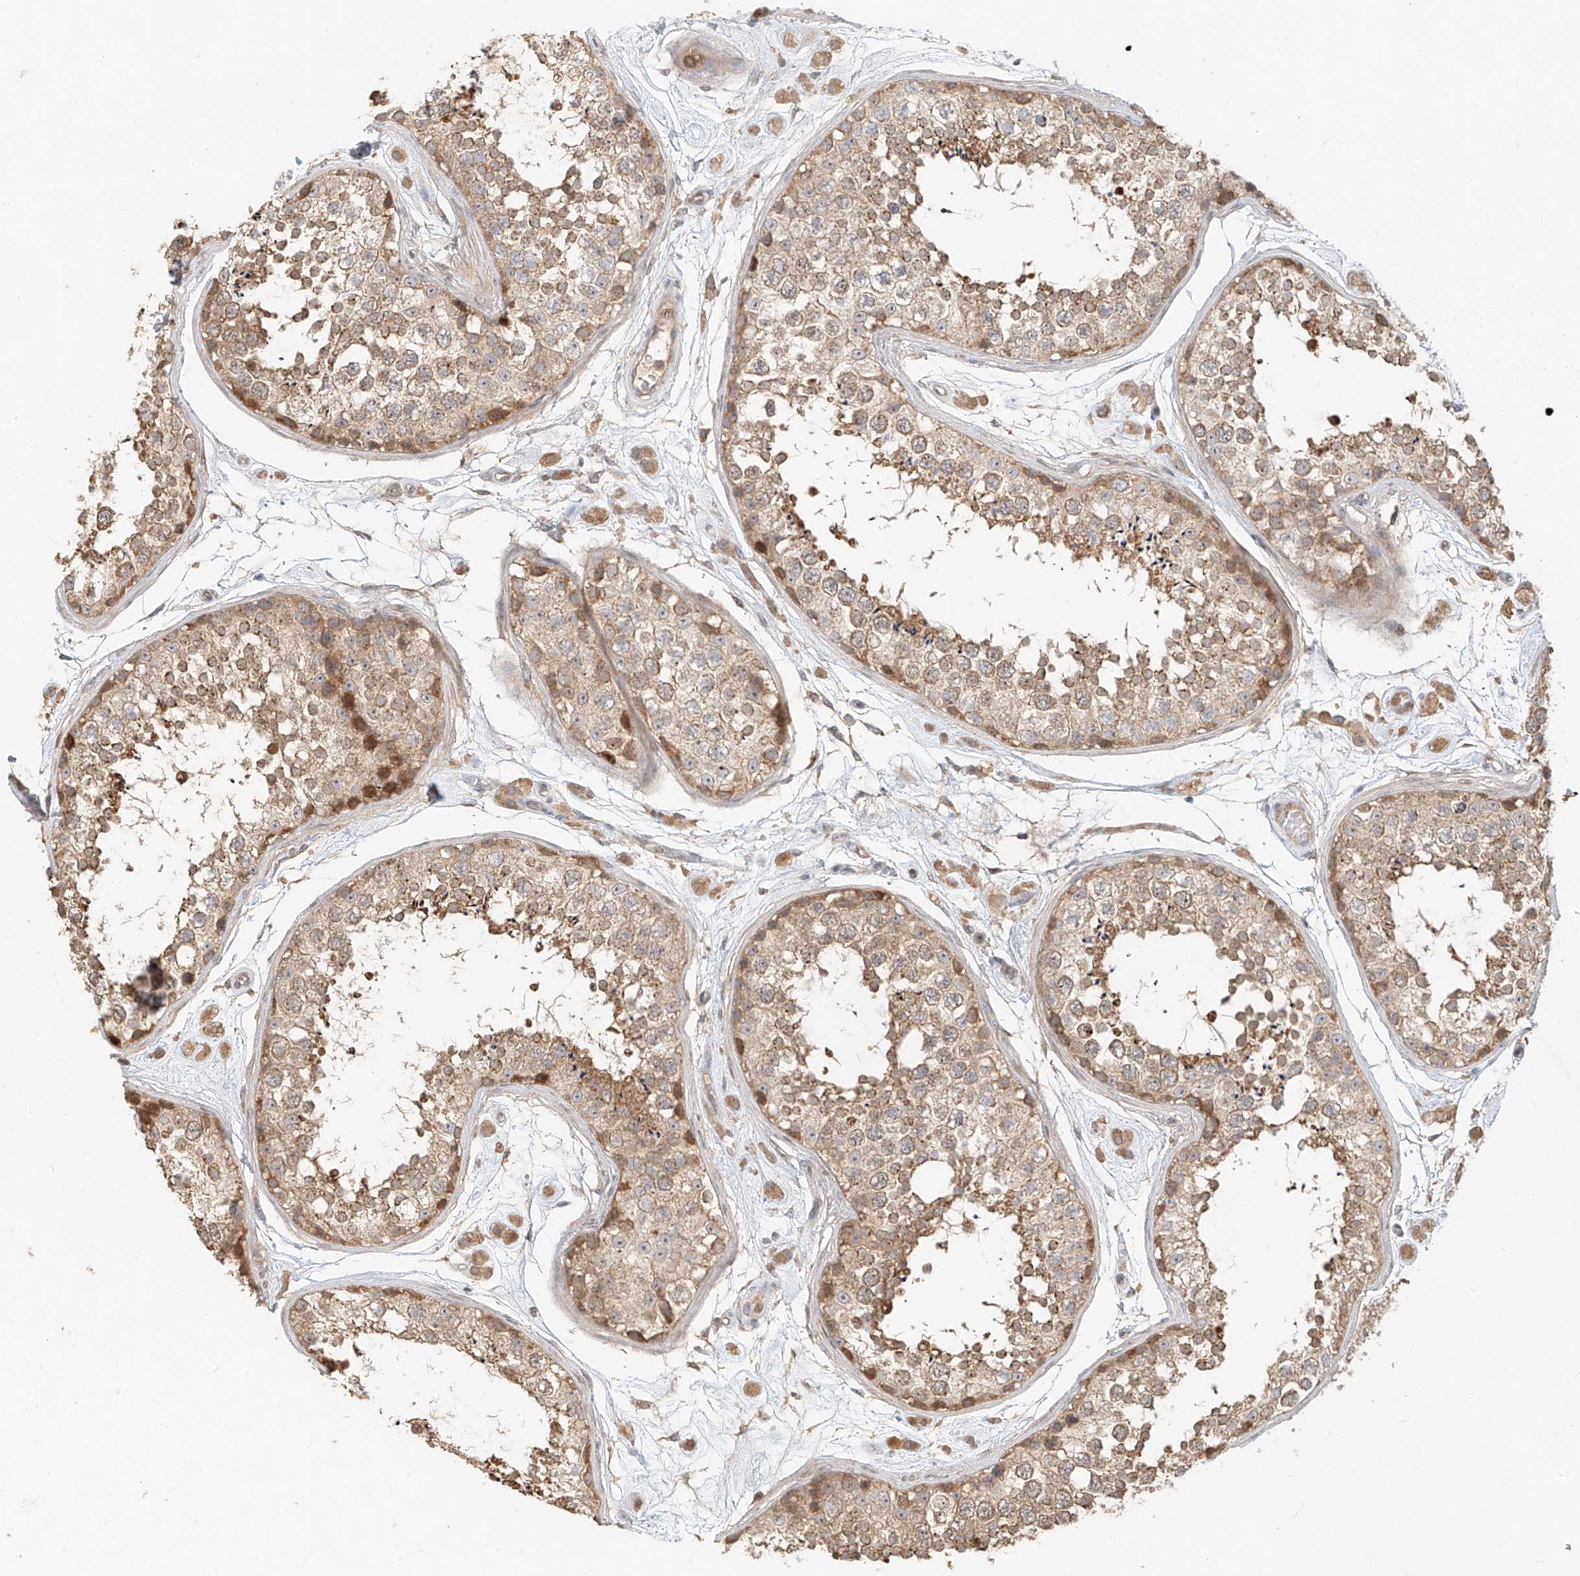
{"staining": {"intensity": "moderate", "quantity": ">75%", "location": "cytoplasmic/membranous"}, "tissue": "testis", "cell_type": "Cells in seminiferous ducts", "image_type": "normal", "snomed": [{"axis": "morphology", "description": "Normal tissue, NOS"}, {"axis": "topography", "description": "Testis"}], "caption": "A medium amount of moderate cytoplasmic/membranous positivity is appreciated in approximately >75% of cells in seminiferous ducts in benign testis. (IHC, brightfield microscopy, high magnification).", "gene": "TMEM61", "patient": {"sex": "male", "age": 25}}